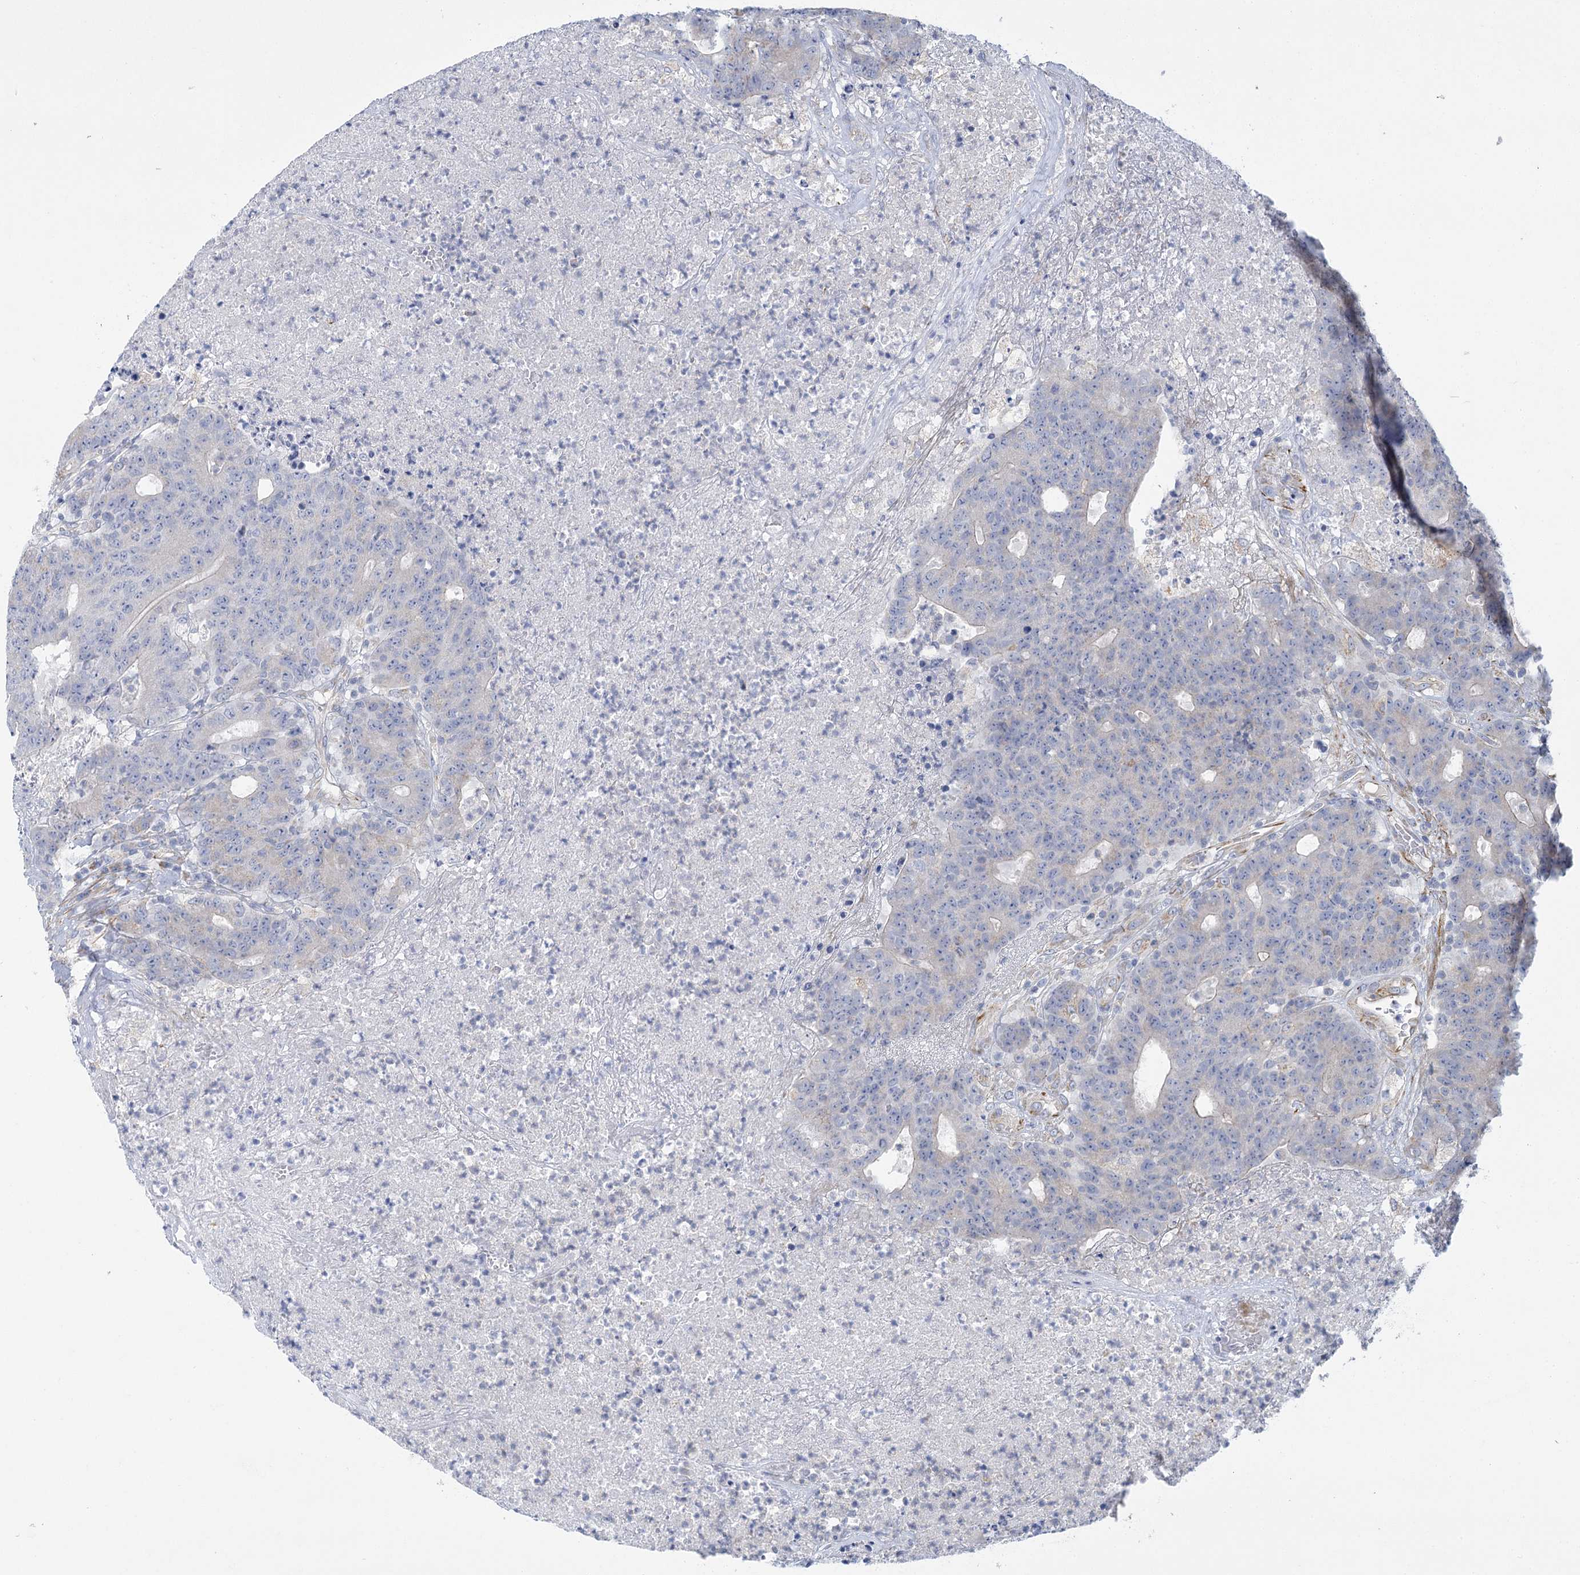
{"staining": {"intensity": "negative", "quantity": "none", "location": "none"}, "tissue": "colorectal cancer", "cell_type": "Tumor cells", "image_type": "cancer", "snomed": [{"axis": "morphology", "description": "Adenocarcinoma, NOS"}, {"axis": "topography", "description": "Colon"}], "caption": "Immunohistochemical staining of colorectal cancer (adenocarcinoma) demonstrates no significant positivity in tumor cells.", "gene": "DHTKD1", "patient": {"sex": "female", "age": 75}}